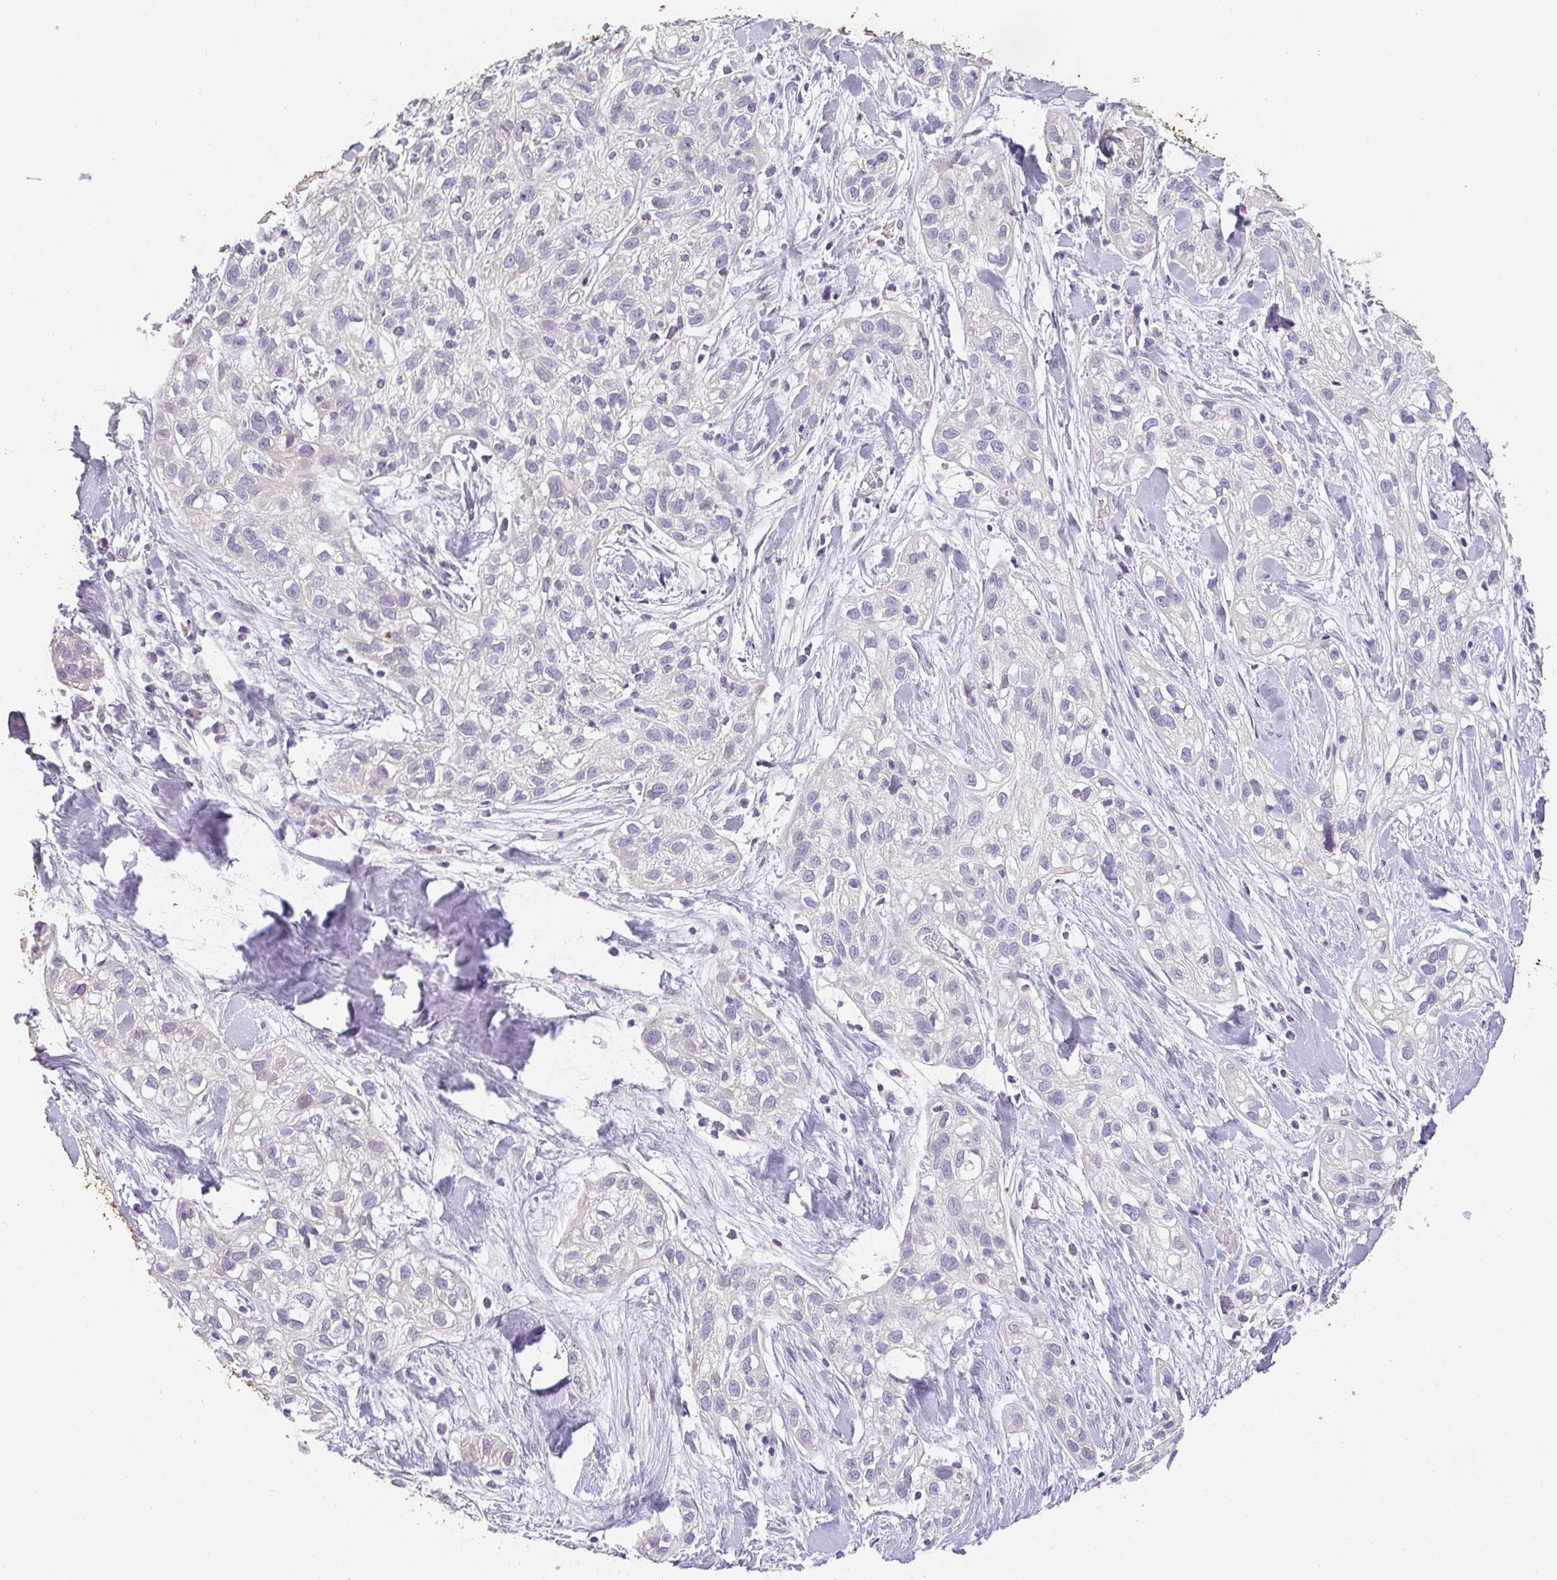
{"staining": {"intensity": "negative", "quantity": "none", "location": "none"}, "tissue": "skin cancer", "cell_type": "Tumor cells", "image_type": "cancer", "snomed": [{"axis": "morphology", "description": "Squamous cell carcinoma, NOS"}, {"axis": "topography", "description": "Skin"}], "caption": "Tumor cells are negative for brown protein staining in squamous cell carcinoma (skin).", "gene": "TNFRSF10A", "patient": {"sex": "male", "age": 82}}